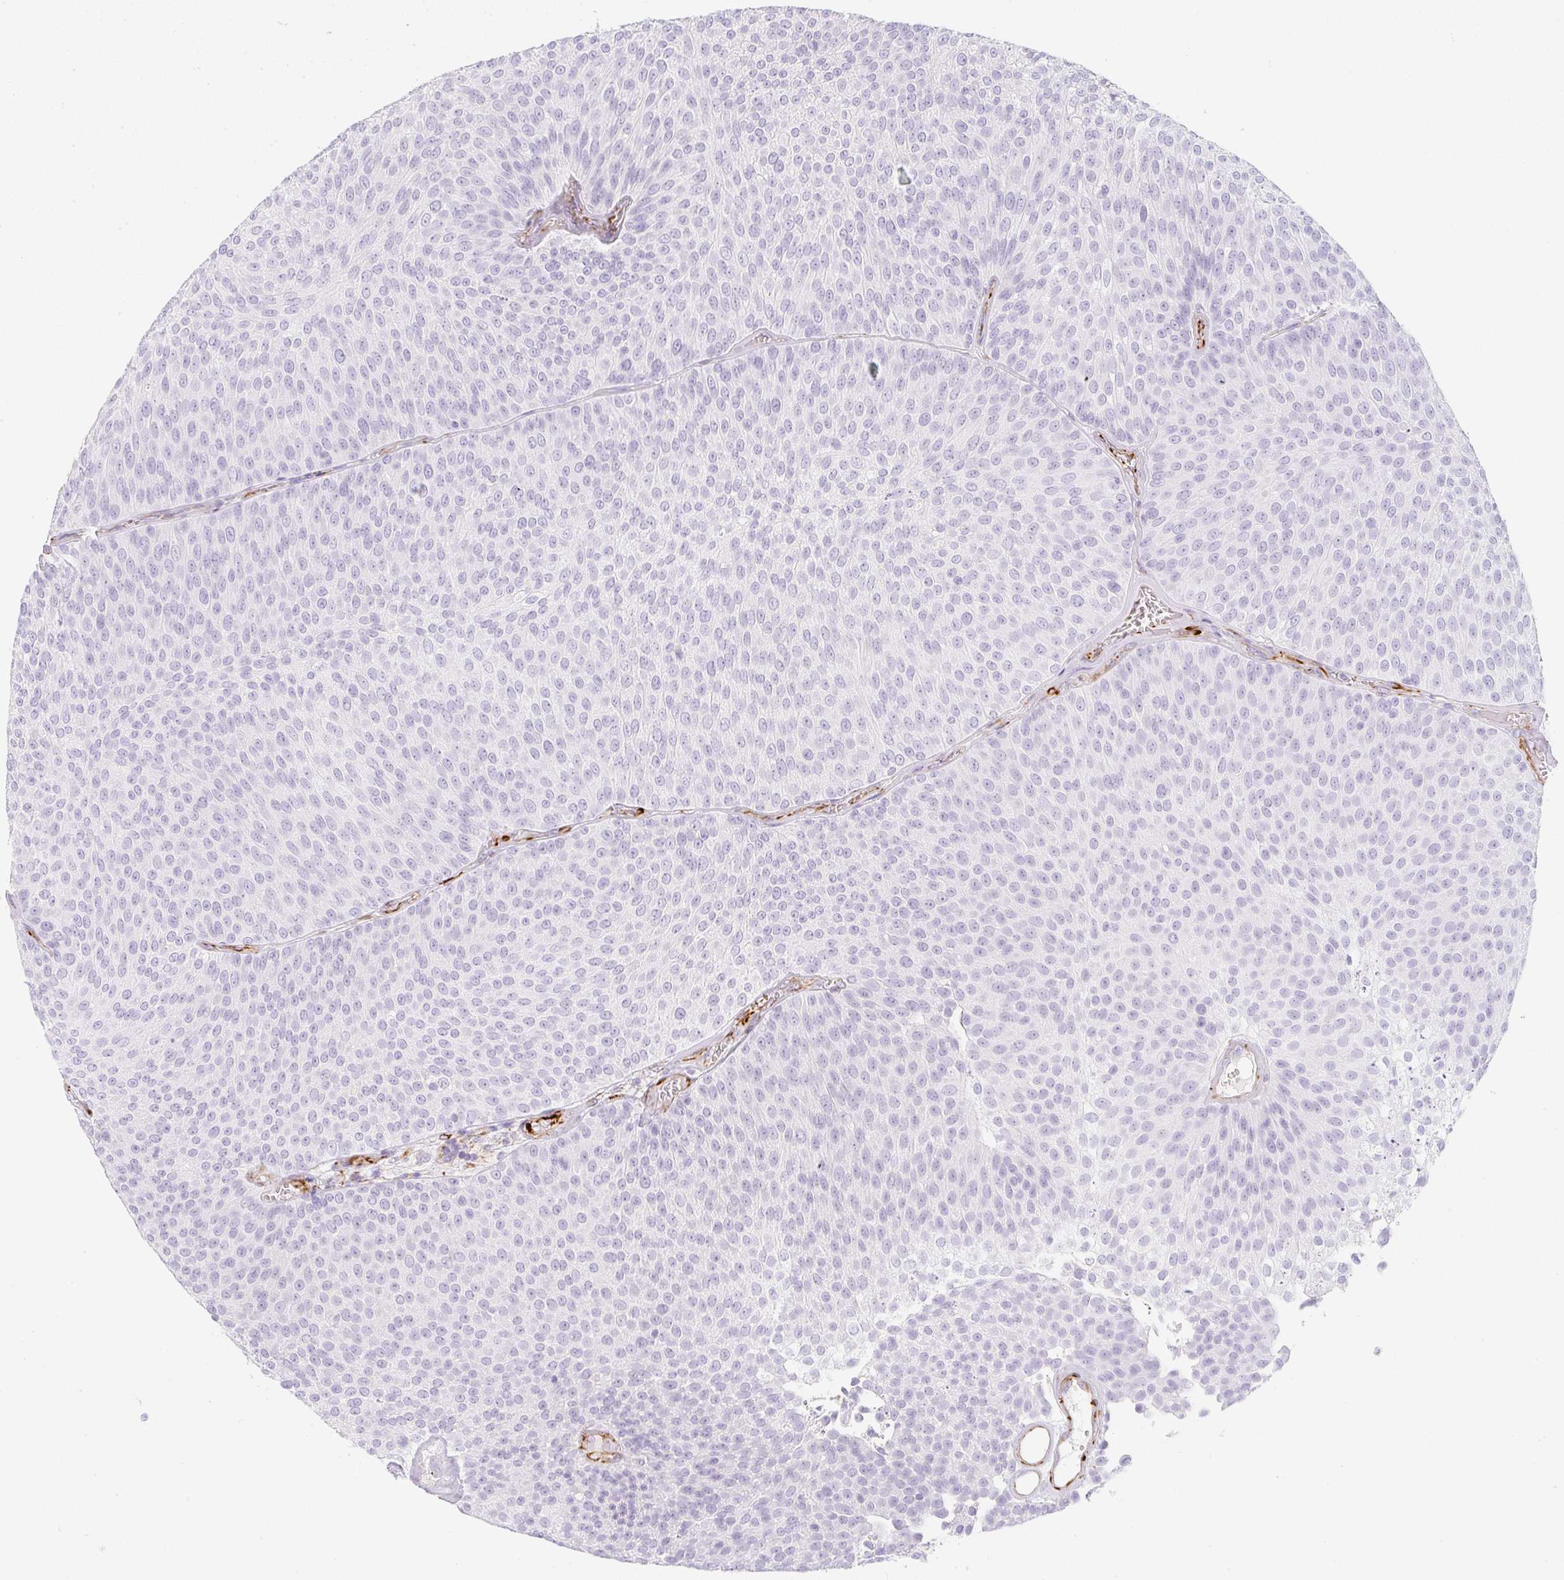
{"staining": {"intensity": "negative", "quantity": "none", "location": "none"}, "tissue": "urothelial cancer", "cell_type": "Tumor cells", "image_type": "cancer", "snomed": [{"axis": "morphology", "description": "Urothelial carcinoma, Low grade"}, {"axis": "topography", "description": "Urinary bladder"}], "caption": "This is an immunohistochemistry (IHC) image of low-grade urothelial carcinoma. There is no expression in tumor cells.", "gene": "ZNF689", "patient": {"sex": "female", "age": 79}}